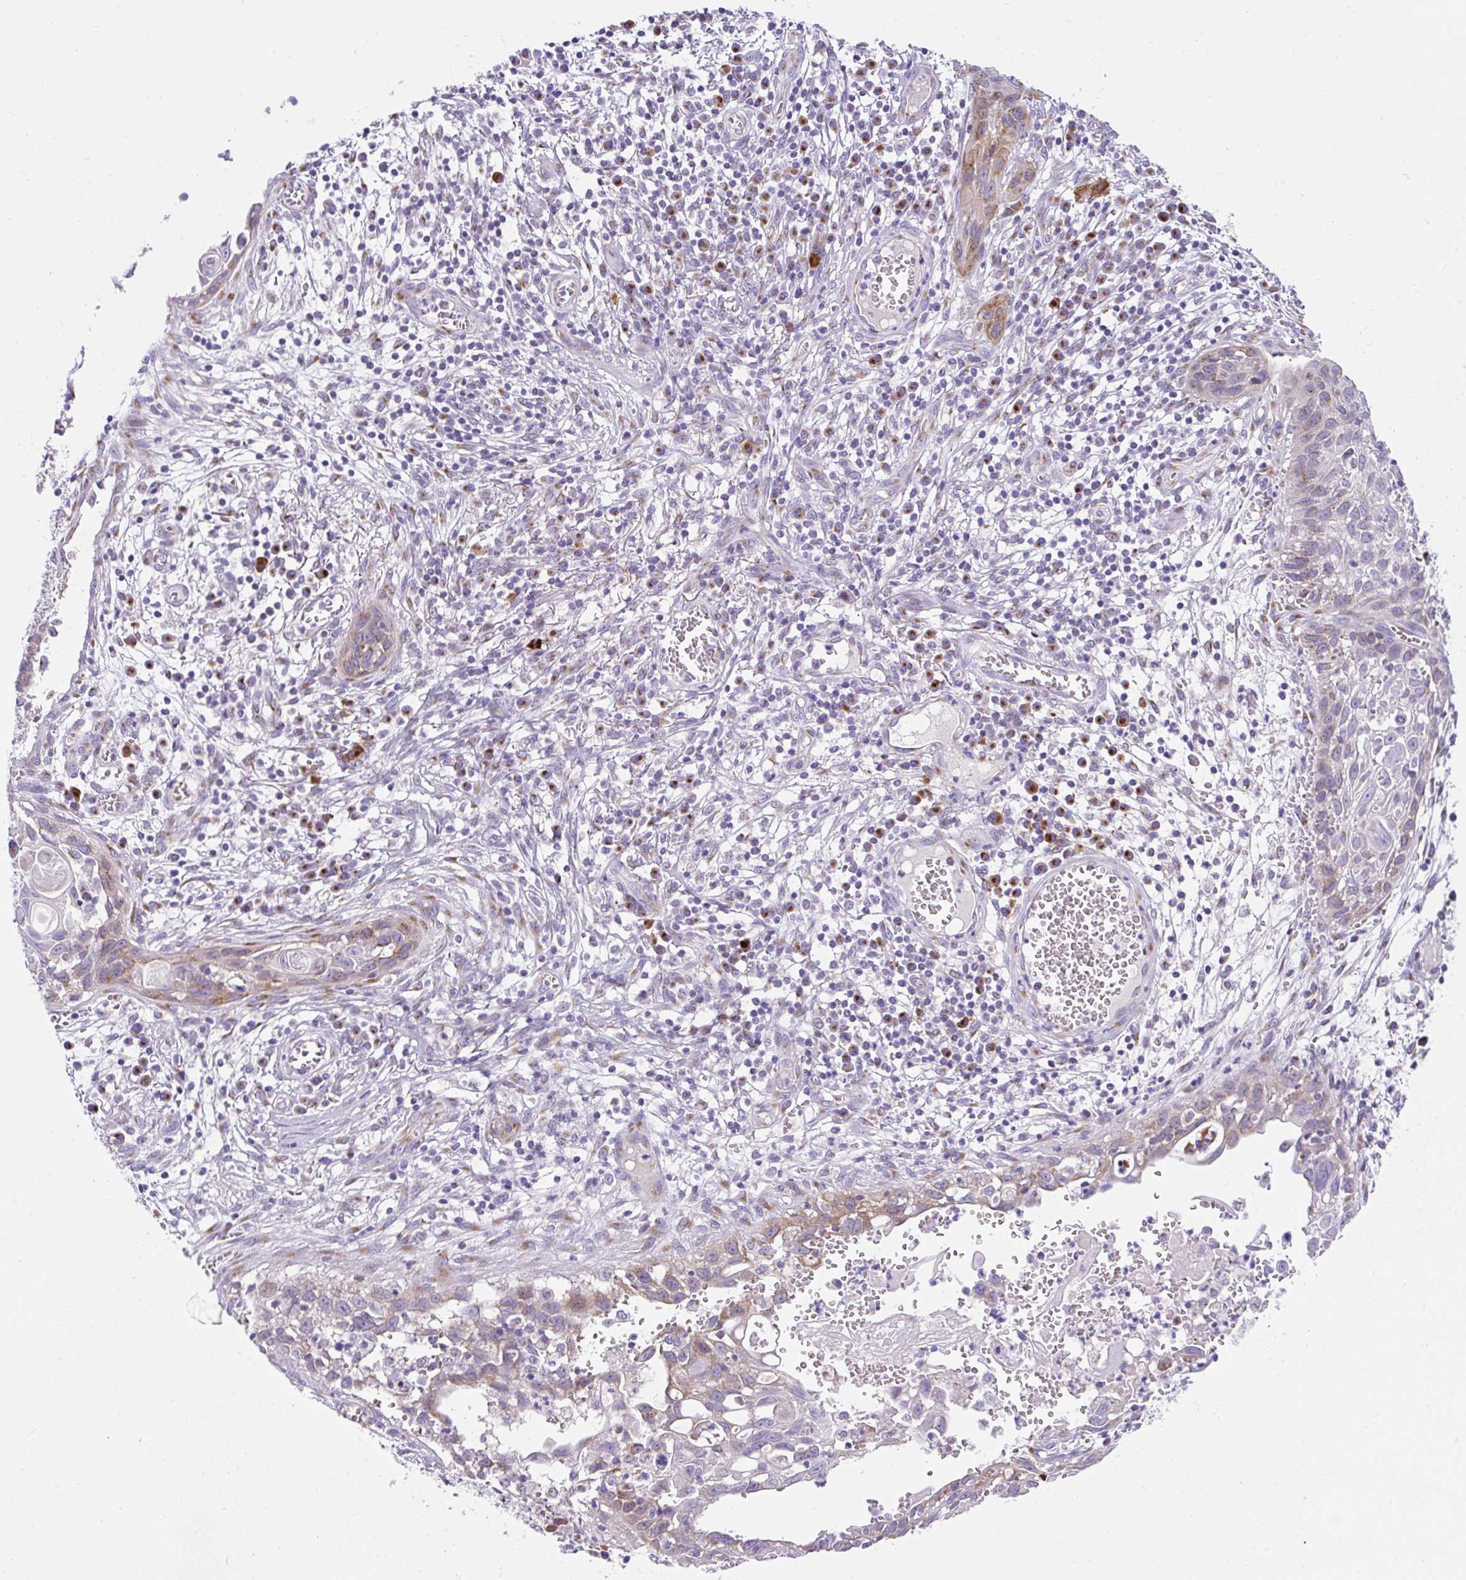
{"staining": {"intensity": "moderate", "quantity": ">75%", "location": "cytoplasmic/membranous"}, "tissue": "skin cancer", "cell_type": "Tumor cells", "image_type": "cancer", "snomed": [{"axis": "morphology", "description": "Squamous cell carcinoma, NOS"}, {"axis": "topography", "description": "Skin"}, {"axis": "topography", "description": "Vulva"}], "caption": "An IHC micrograph of tumor tissue is shown. Protein staining in brown shows moderate cytoplasmic/membranous positivity in skin cancer within tumor cells.", "gene": "GOLGA8A", "patient": {"sex": "female", "age": 83}}